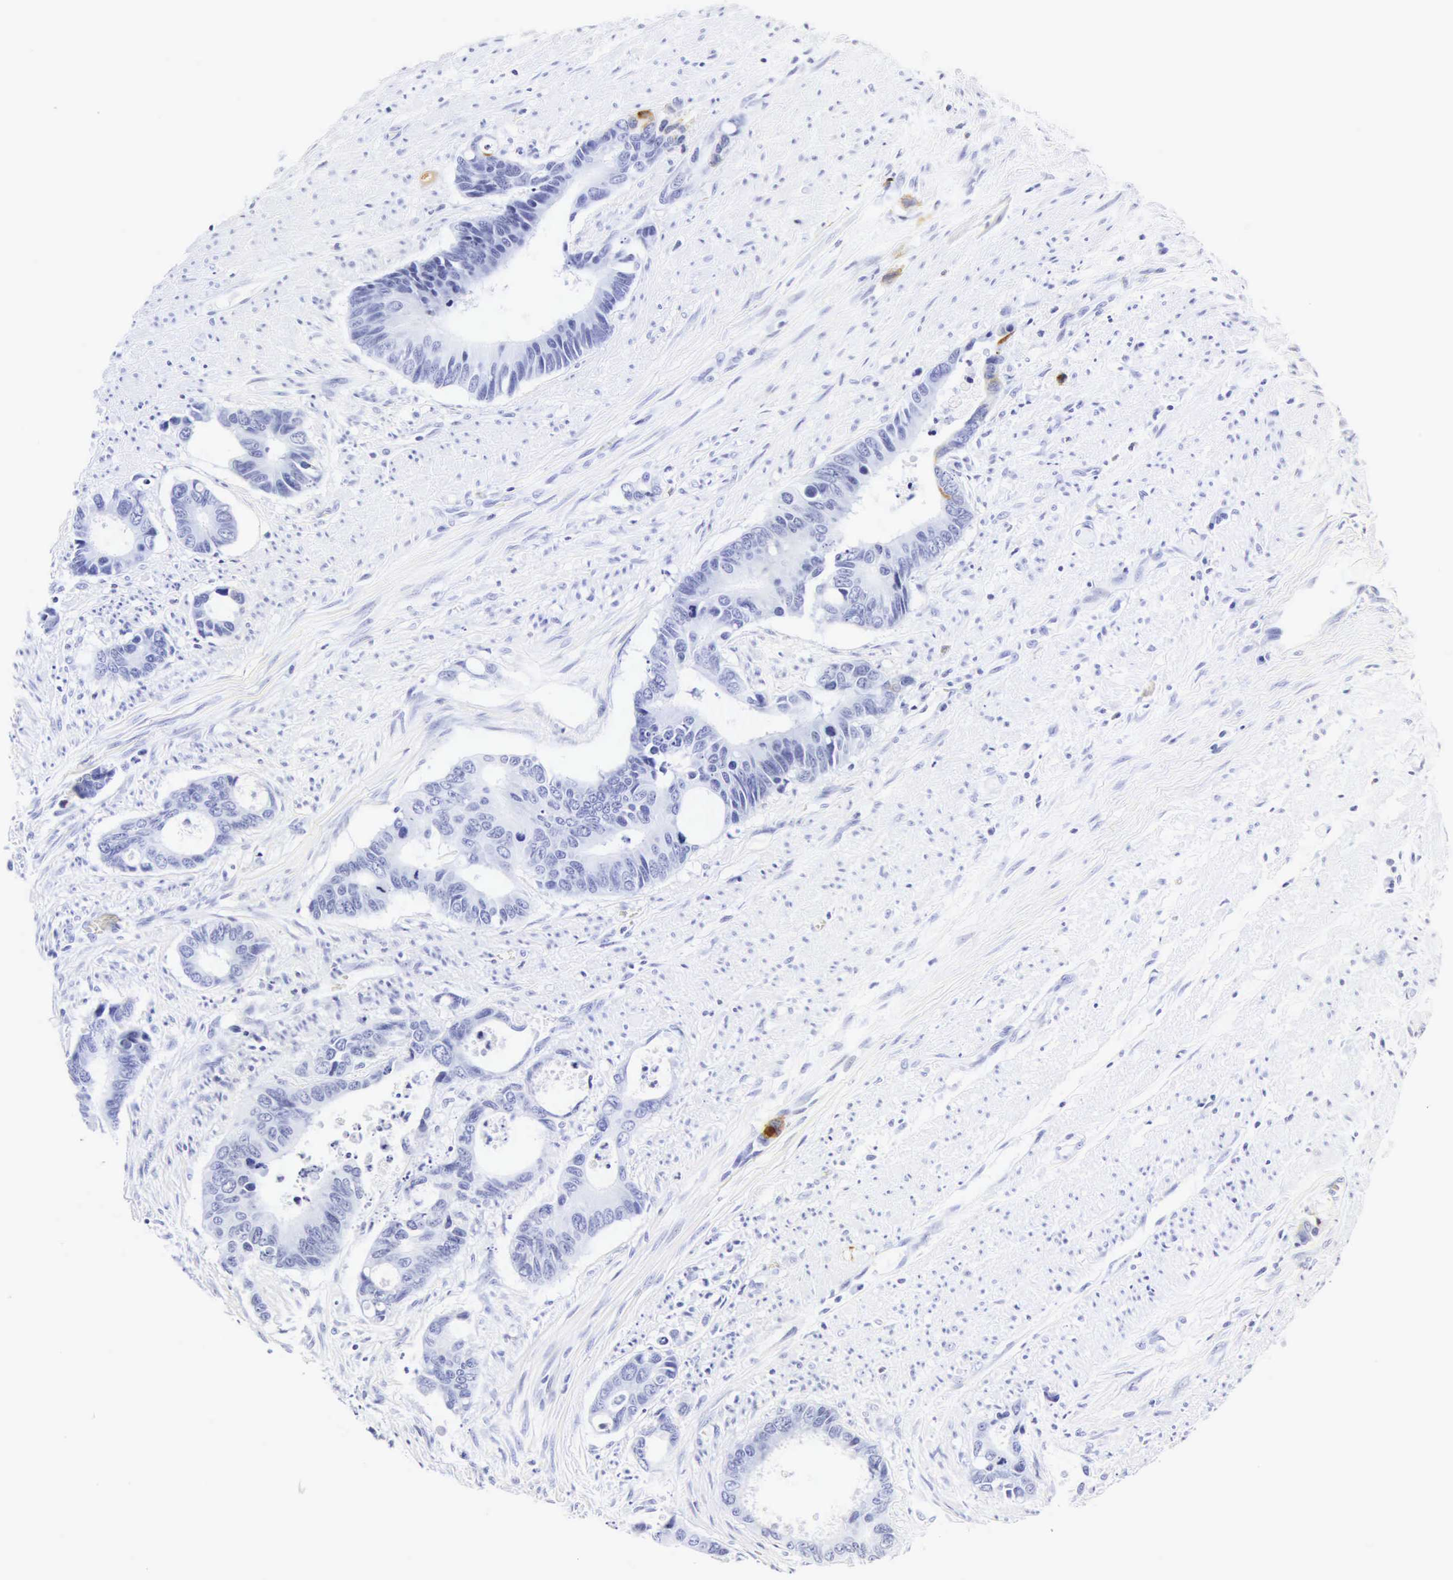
{"staining": {"intensity": "negative", "quantity": "none", "location": "none"}, "tissue": "colorectal cancer", "cell_type": "Tumor cells", "image_type": "cancer", "snomed": [{"axis": "morphology", "description": "Adenocarcinoma, NOS"}, {"axis": "topography", "description": "Colon"}], "caption": "Photomicrograph shows no protein staining in tumor cells of adenocarcinoma (colorectal) tissue.", "gene": "CGB3", "patient": {"sex": "male", "age": 49}}